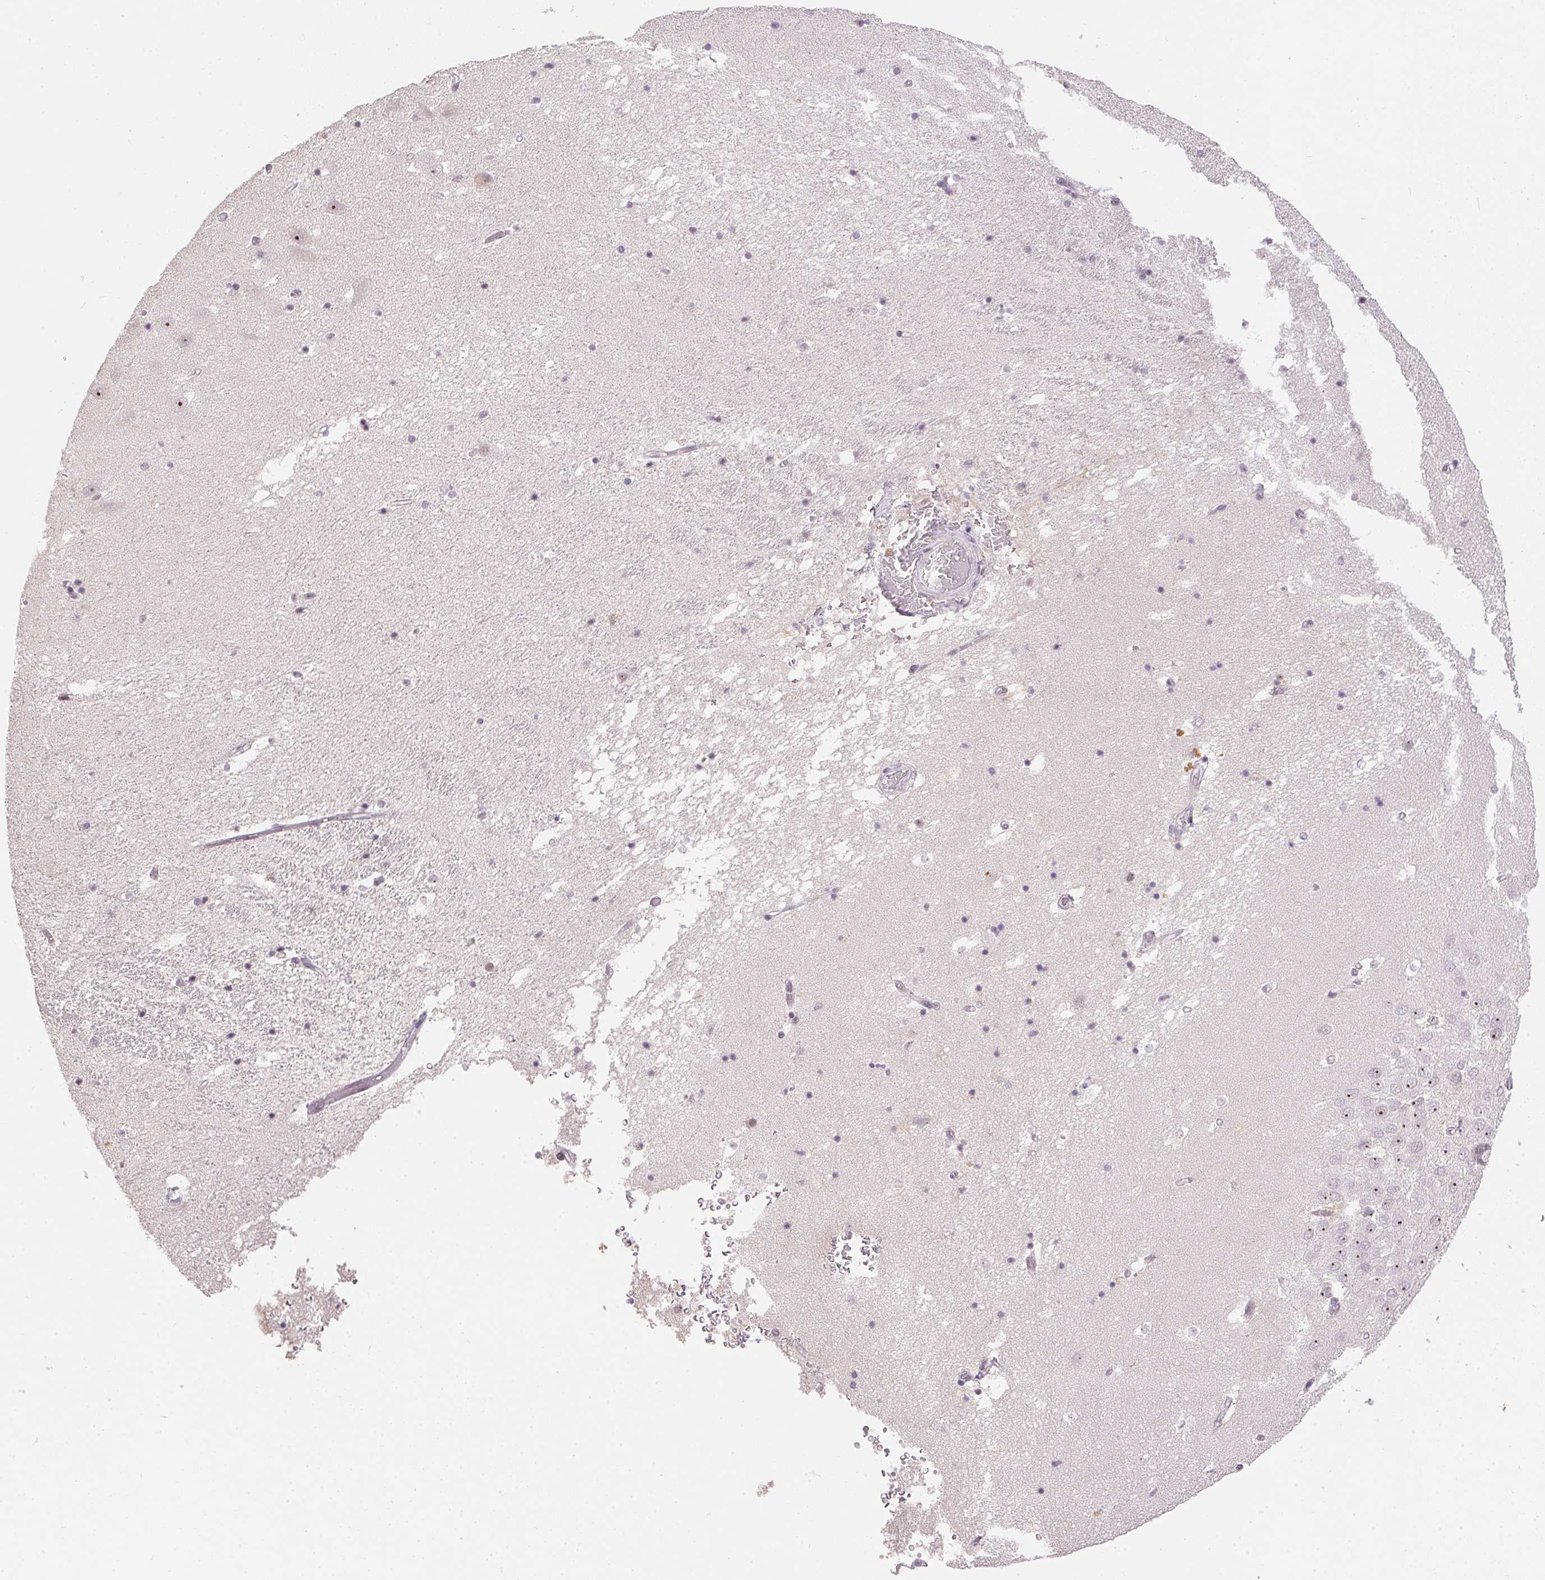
{"staining": {"intensity": "negative", "quantity": "none", "location": "none"}, "tissue": "hippocampus", "cell_type": "Glial cells", "image_type": "normal", "snomed": [{"axis": "morphology", "description": "Normal tissue, NOS"}, {"axis": "topography", "description": "Hippocampus"}], "caption": "Hippocampus was stained to show a protein in brown. There is no significant positivity in glial cells. Brightfield microscopy of IHC stained with DAB (3,3'-diaminobenzidine) (brown) and hematoxylin (blue), captured at high magnification.", "gene": "KDM4D", "patient": {"sex": "male", "age": 58}}